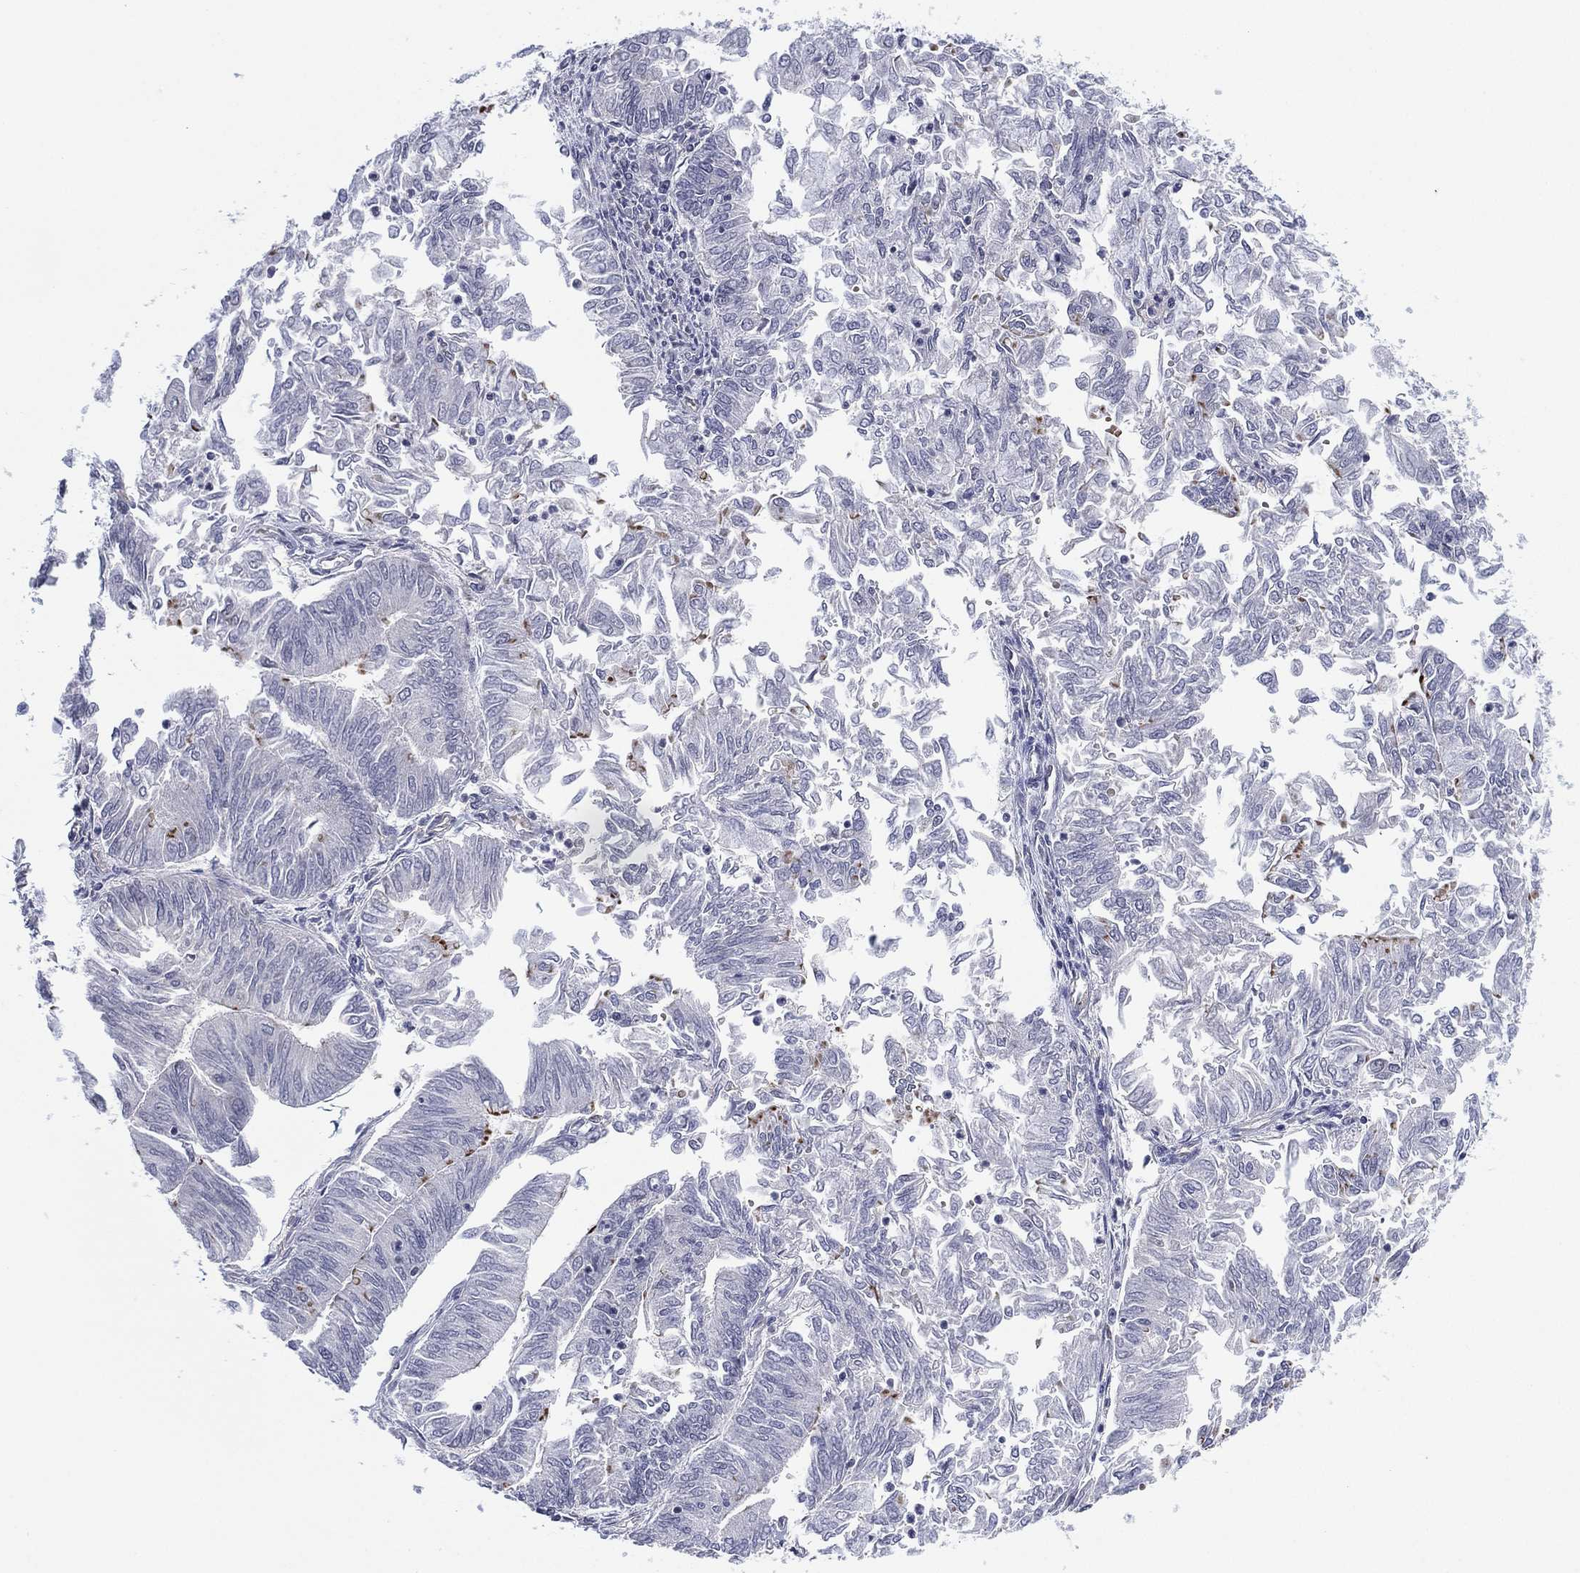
{"staining": {"intensity": "negative", "quantity": "none", "location": "none"}, "tissue": "endometrial cancer", "cell_type": "Tumor cells", "image_type": "cancer", "snomed": [{"axis": "morphology", "description": "Adenocarcinoma, NOS"}, {"axis": "topography", "description": "Endometrium"}], "caption": "Immunohistochemistry (IHC) micrograph of neoplastic tissue: adenocarcinoma (endometrial) stained with DAB (3,3'-diaminobenzidine) reveals no significant protein positivity in tumor cells. Brightfield microscopy of IHC stained with DAB (brown) and hematoxylin (blue), captured at high magnification.", "gene": "GSE1", "patient": {"sex": "female", "age": 59}}